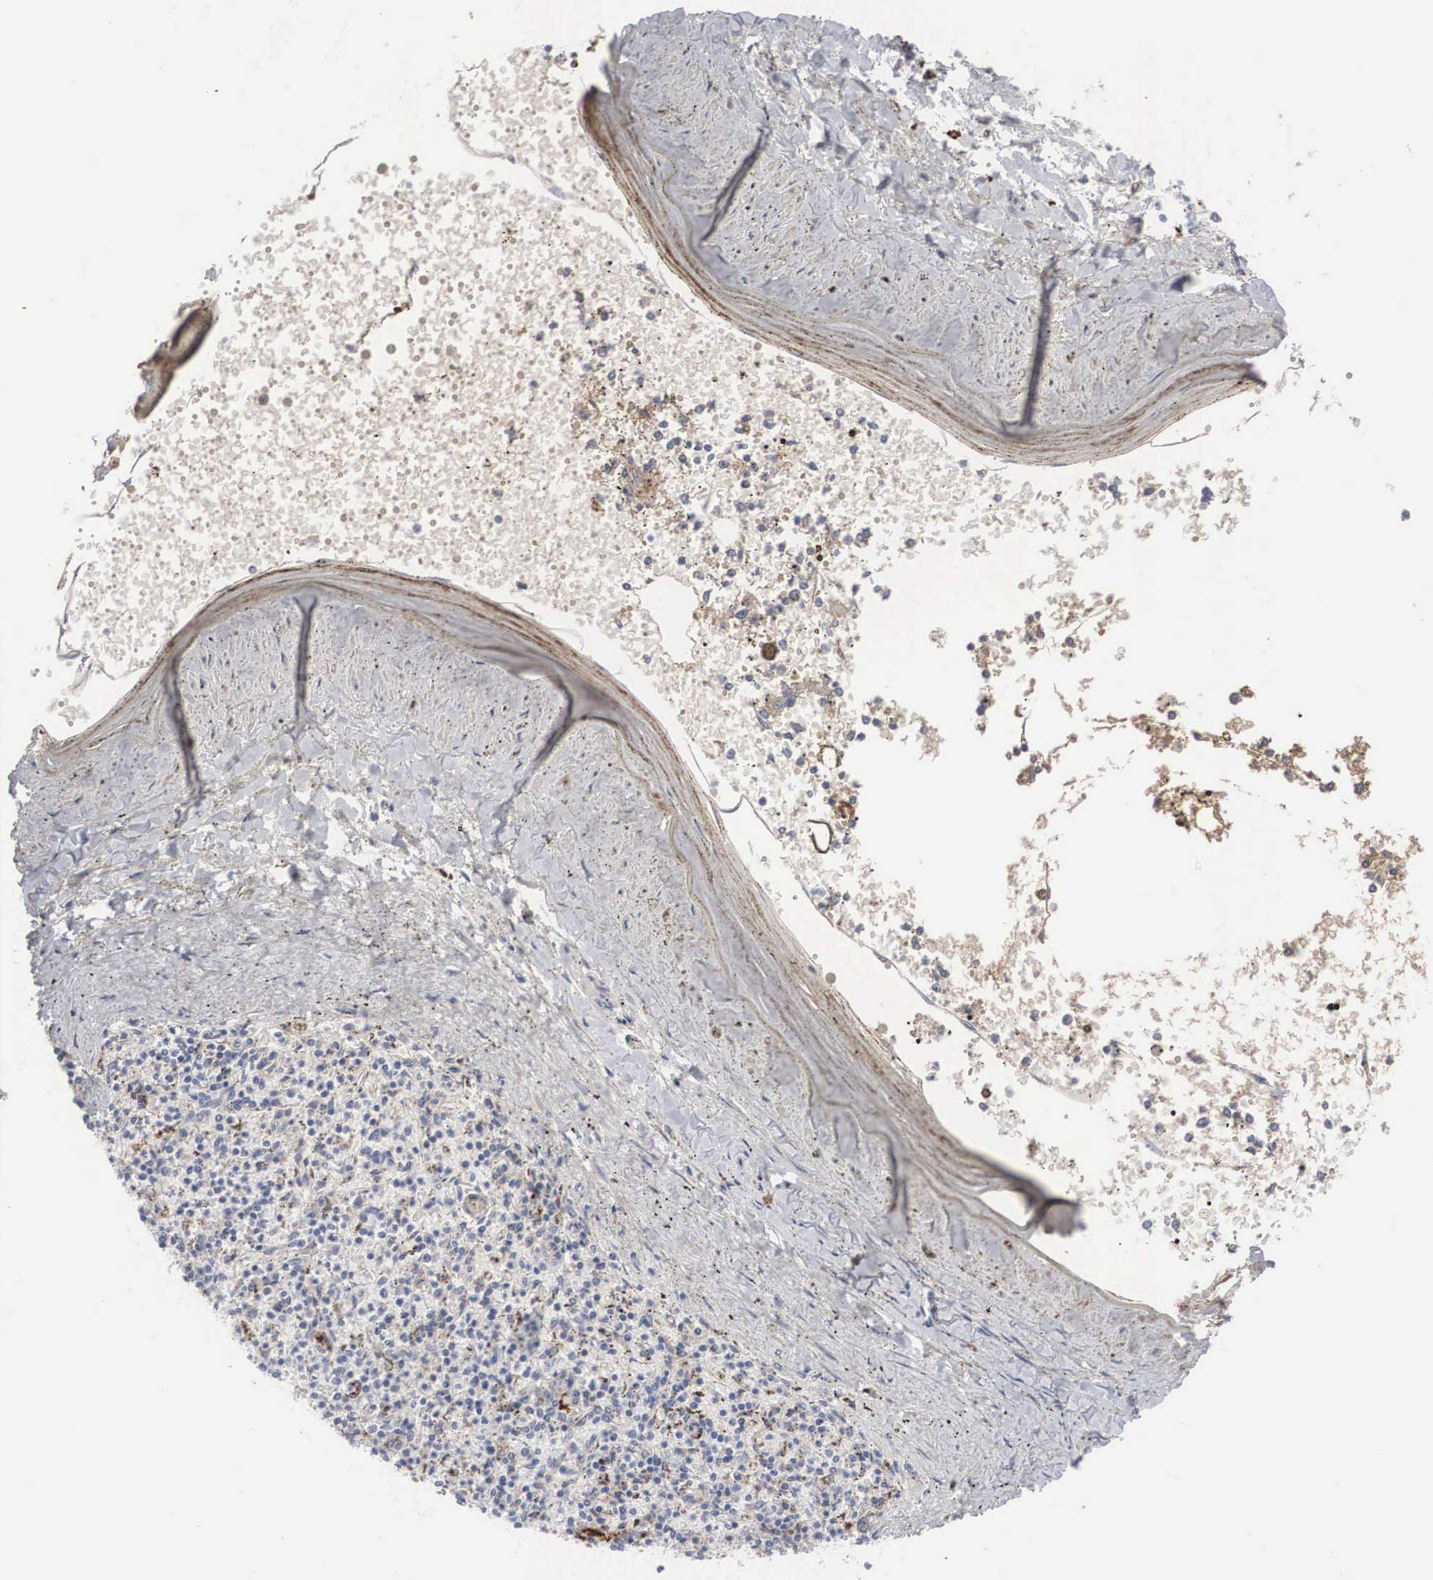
{"staining": {"intensity": "moderate", "quantity": "25%-75%", "location": "cytoplasmic/membranous"}, "tissue": "spleen", "cell_type": "Cells in red pulp", "image_type": "normal", "snomed": [{"axis": "morphology", "description": "Normal tissue, NOS"}, {"axis": "topography", "description": "Spleen"}], "caption": "Approximately 25%-75% of cells in red pulp in unremarkable spleen display moderate cytoplasmic/membranous protein staining as visualized by brown immunohistochemical staining.", "gene": "LGALS3BP", "patient": {"sex": "male", "age": 72}}